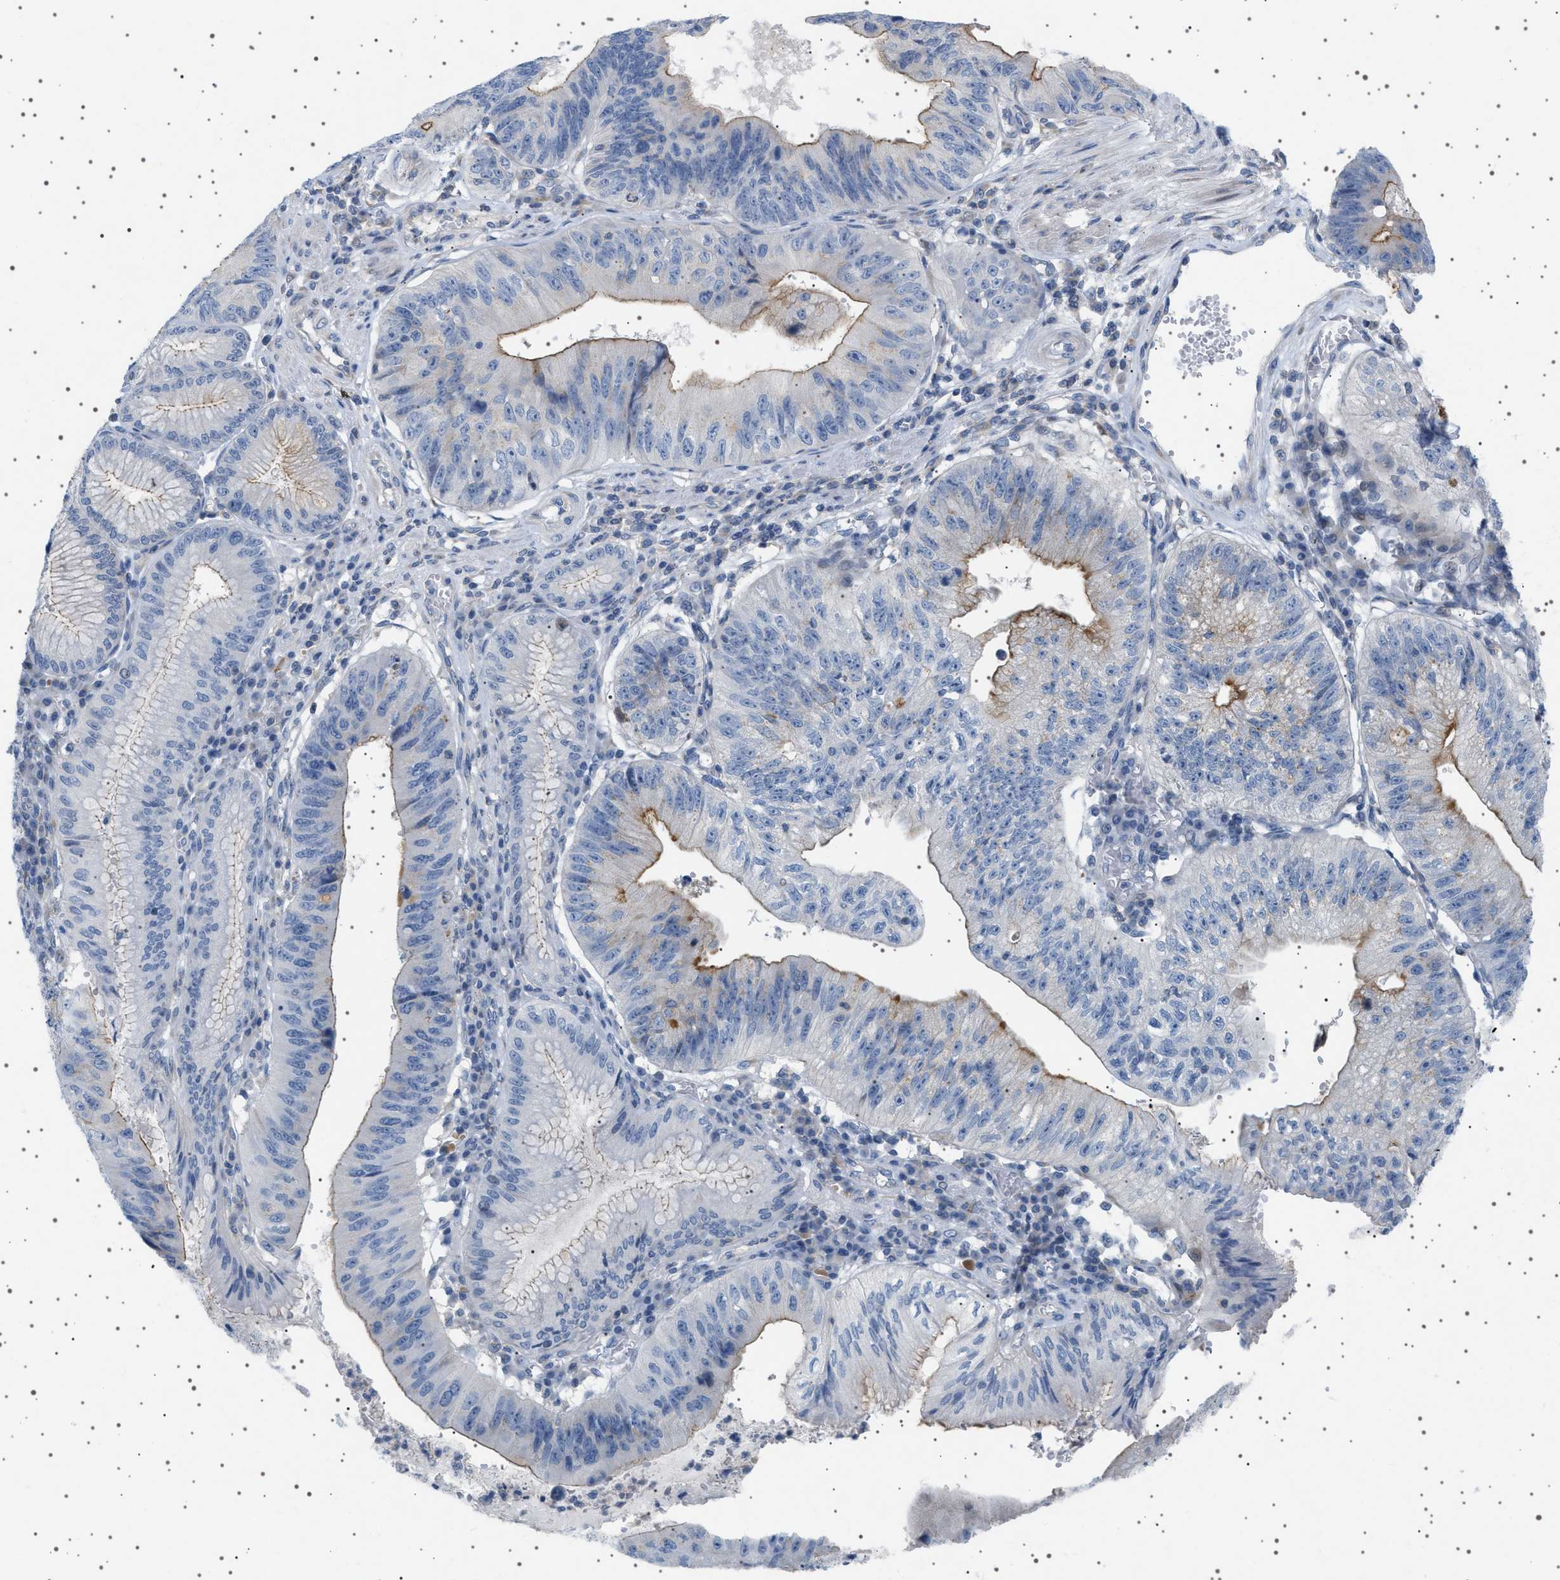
{"staining": {"intensity": "moderate", "quantity": "<25%", "location": "cytoplasmic/membranous"}, "tissue": "stomach cancer", "cell_type": "Tumor cells", "image_type": "cancer", "snomed": [{"axis": "morphology", "description": "Adenocarcinoma, NOS"}, {"axis": "topography", "description": "Stomach"}], "caption": "DAB (3,3'-diaminobenzidine) immunohistochemical staining of human adenocarcinoma (stomach) exhibits moderate cytoplasmic/membranous protein positivity in about <25% of tumor cells. (Stains: DAB (3,3'-diaminobenzidine) in brown, nuclei in blue, Microscopy: brightfield microscopy at high magnification).", "gene": "ADCY10", "patient": {"sex": "male", "age": 59}}